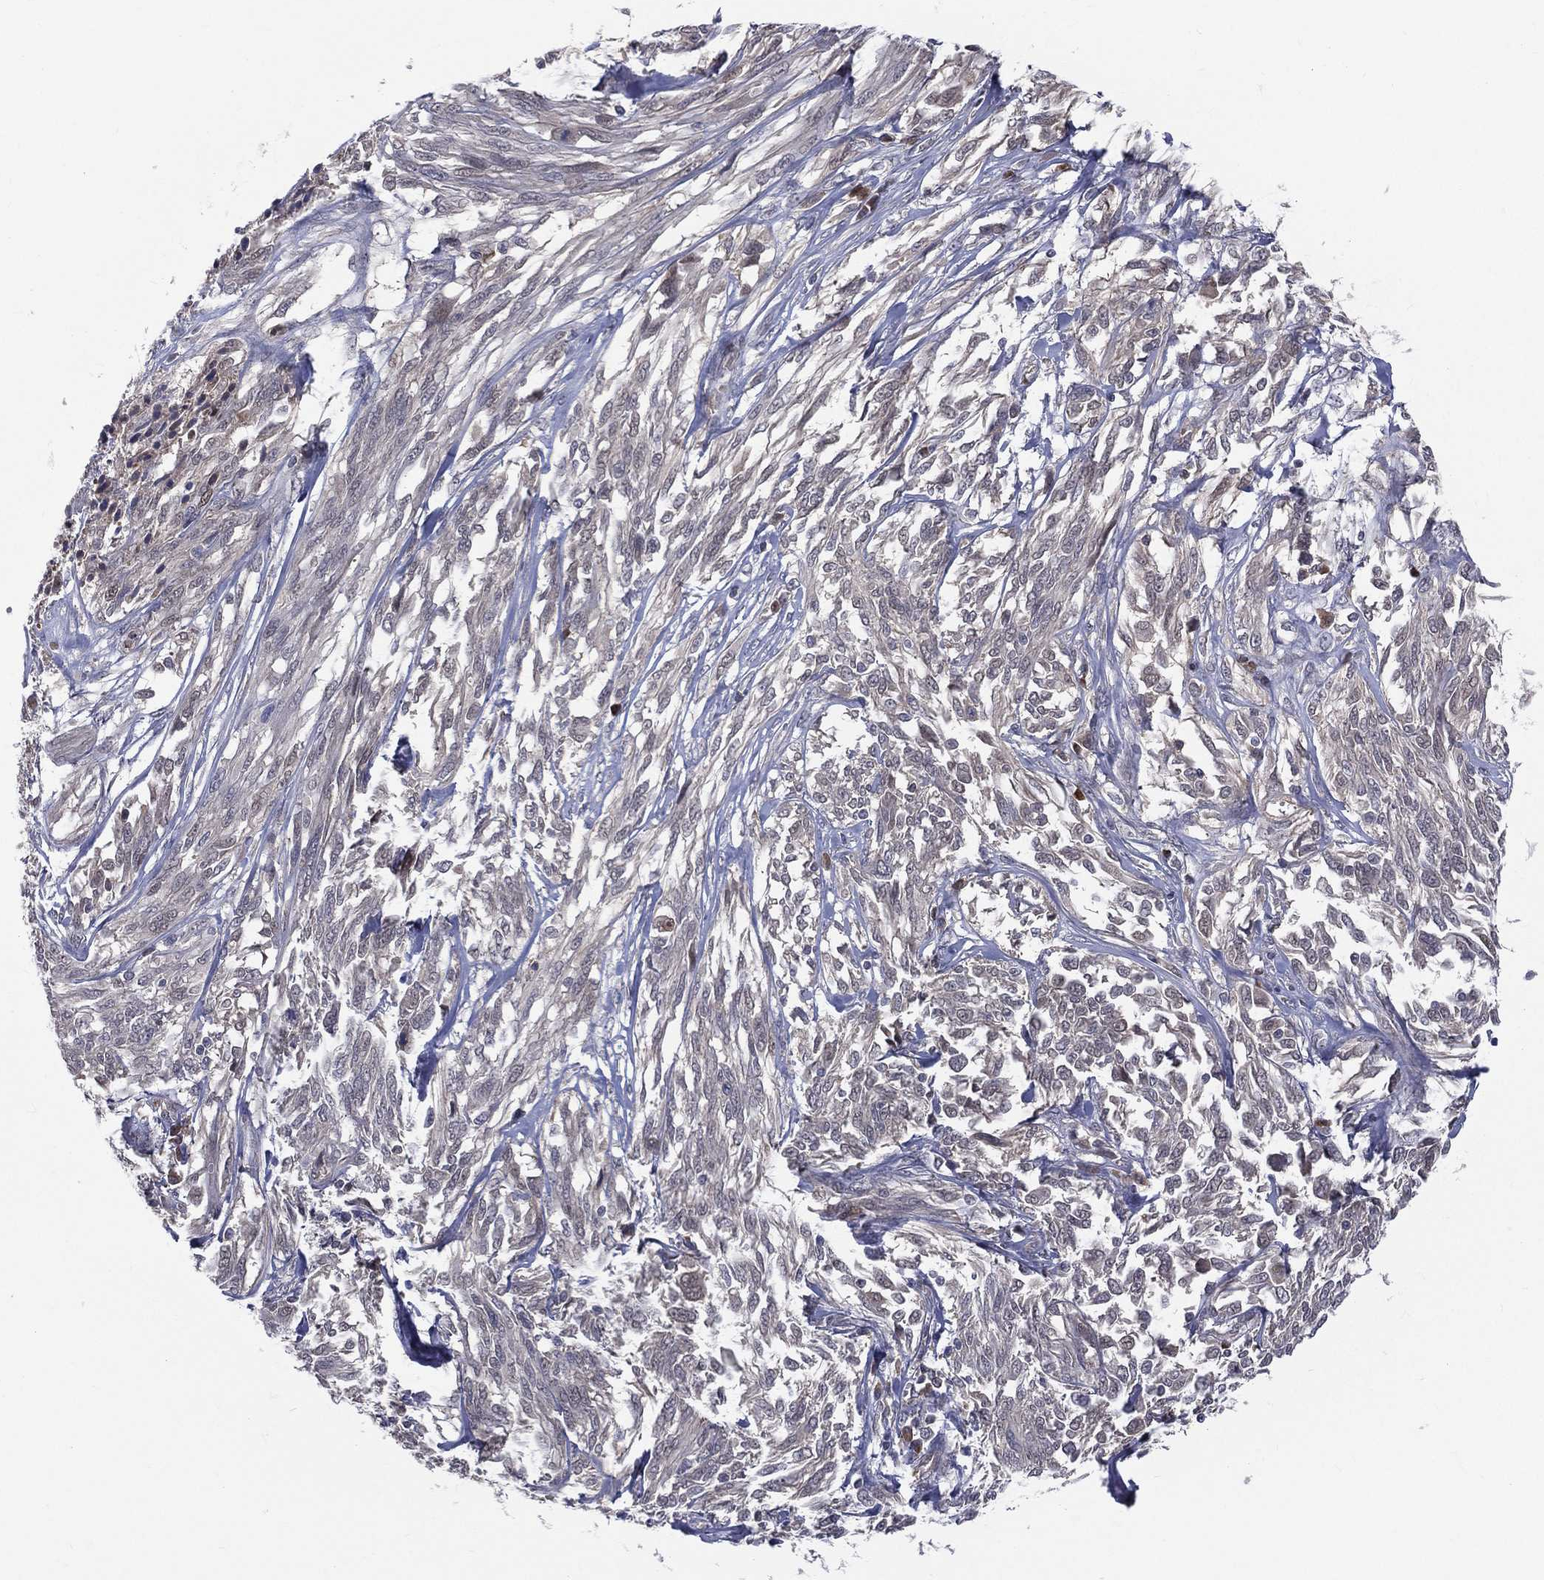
{"staining": {"intensity": "negative", "quantity": "none", "location": "none"}, "tissue": "melanoma", "cell_type": "Tumor cells", "image_type": "cancer", "snomed": [{"axis": "morphology", "description": "Malignant melanoma, NOS"}, {"axis": "topography", "description": "Skin"}], "caption": "The IHC photomicrograph has no significant staining in tumor cells of malignant melanoma tissue.", "gene": "DLG4", "patient": {"sex": "female", "age": 91}}